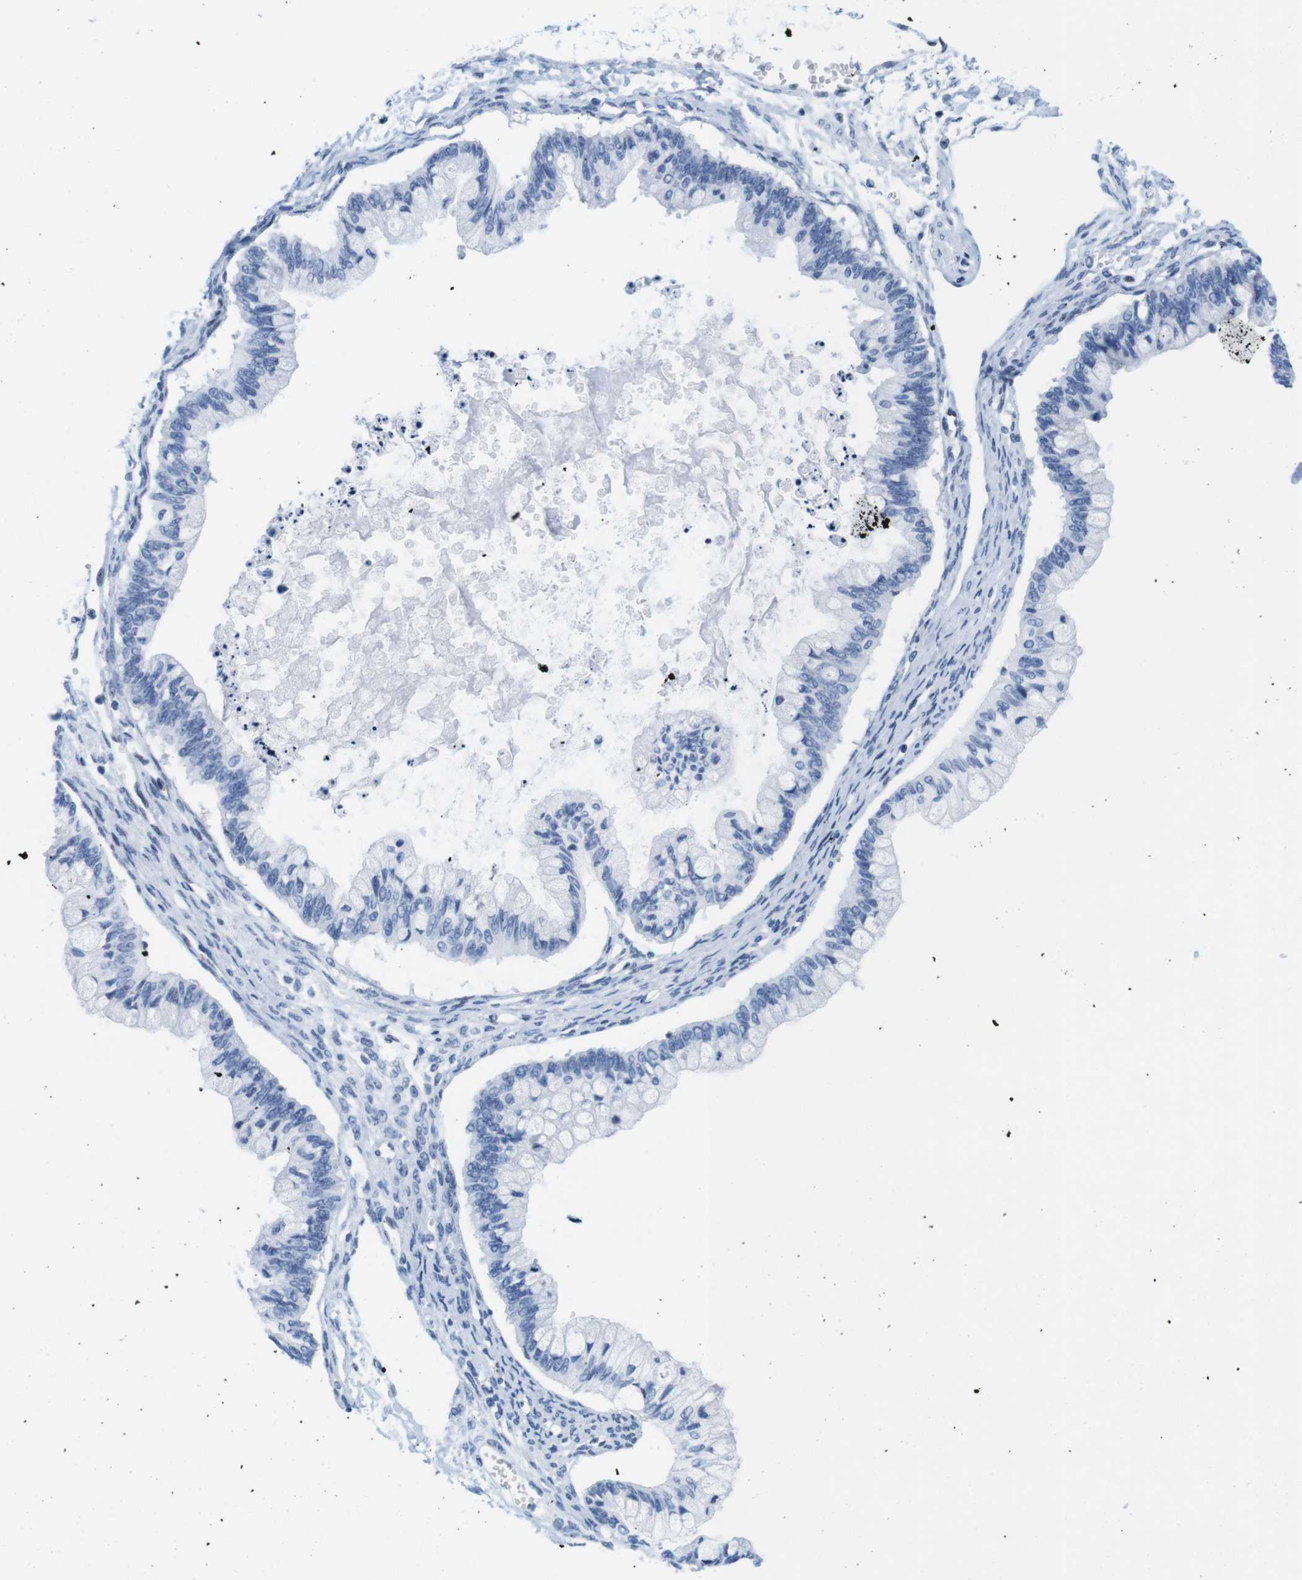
{"staining": {"intensity": "negative", "quantity": "none", "location": "none"}, "tissue": "ovarian cancer", "cell_type": "Tumor cells", "image_type": "cancer", "snomed": [{"axis": "morphology", "description": "Cystadenocarcinoma, mucinous, NOS"}, {"axis": "topography", "description": "Ovary"}], "caption": "IHC micrograph of neoplastic tissue: human mucinous cystadenocarcinoma (ovarian) stained with DAB shows no significant protein expression in tumor cells.", "gene": "IFI16", "patient": {"sex": "female", "age": 57}}